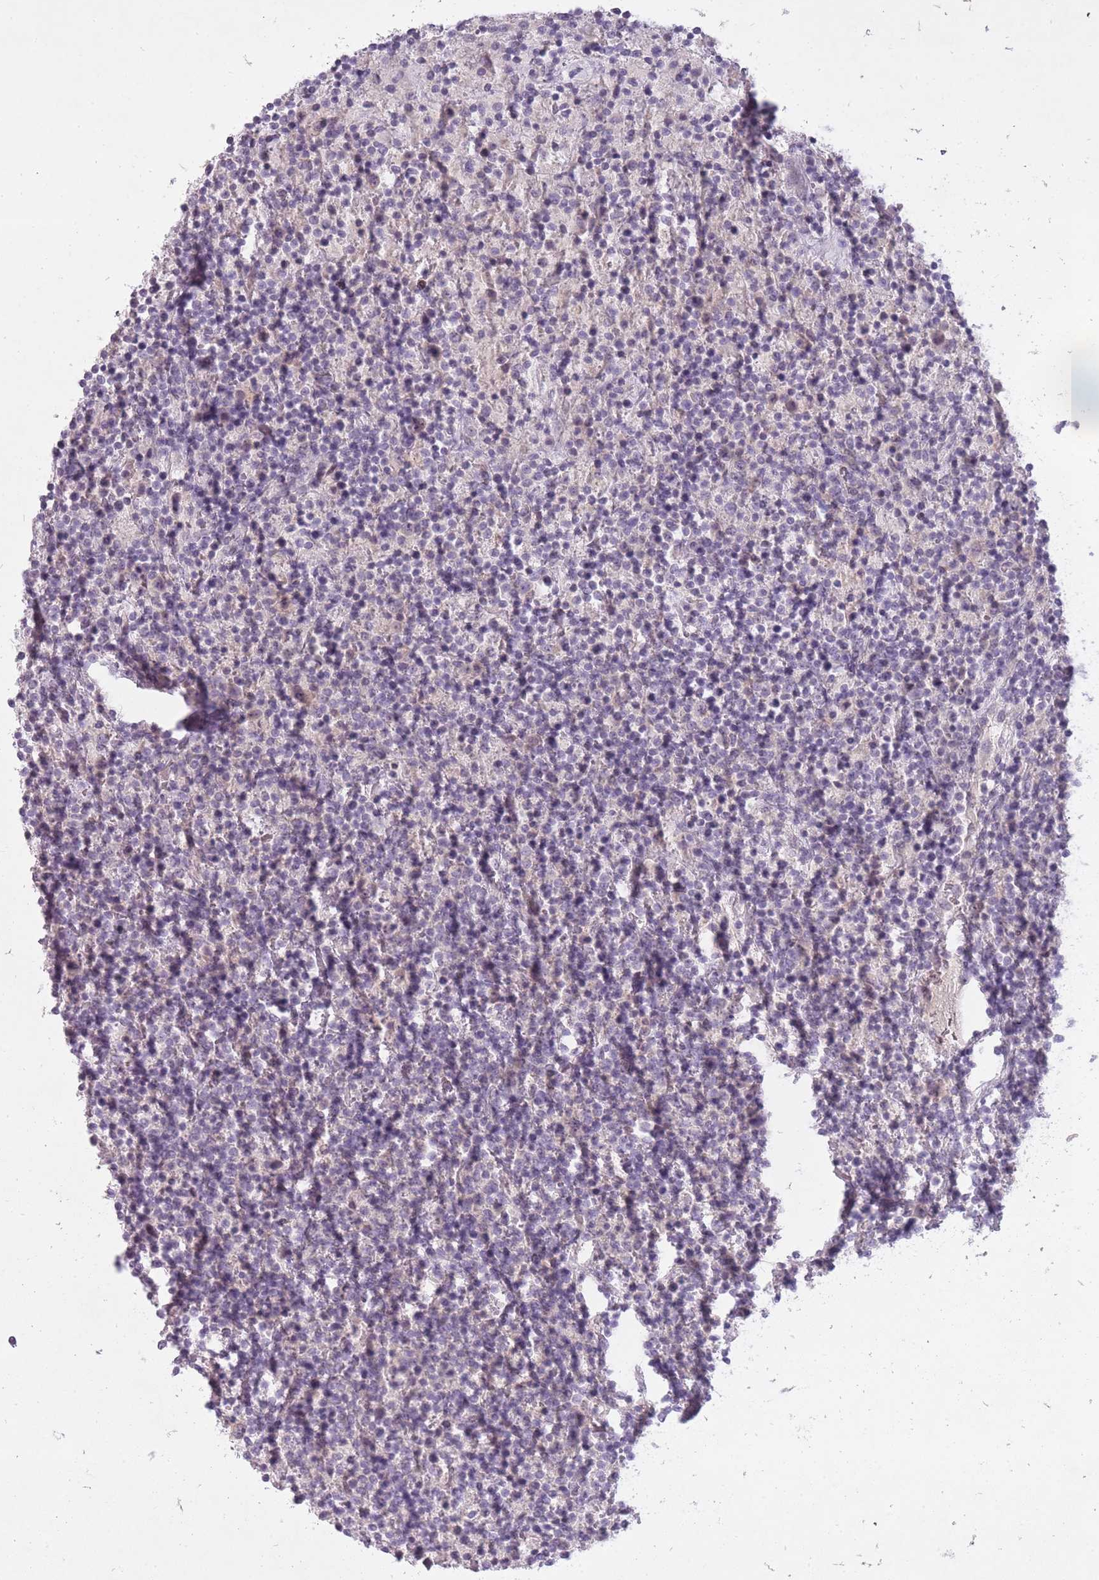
{"staining": {"intensity": "negative", "quantity": "none", "location": "none"}, "tissue": "lymphoma", "cell_type": "Tumor cells", "image_type": "cancer", "snomed": [{"axis": "morphology", "description": "Hodgkin's disease, NOS"}, {"axis": "topography", "description": "Lymph node"}], "caption": "High magnification brightfield microscopy of lymphoma stained with DAB (brown) and counterstained with hematoxylin (blue): tumor cells show no significant positivity.", "gene": "FAM43B", "patient": {"sex": "male", "age": 70}}